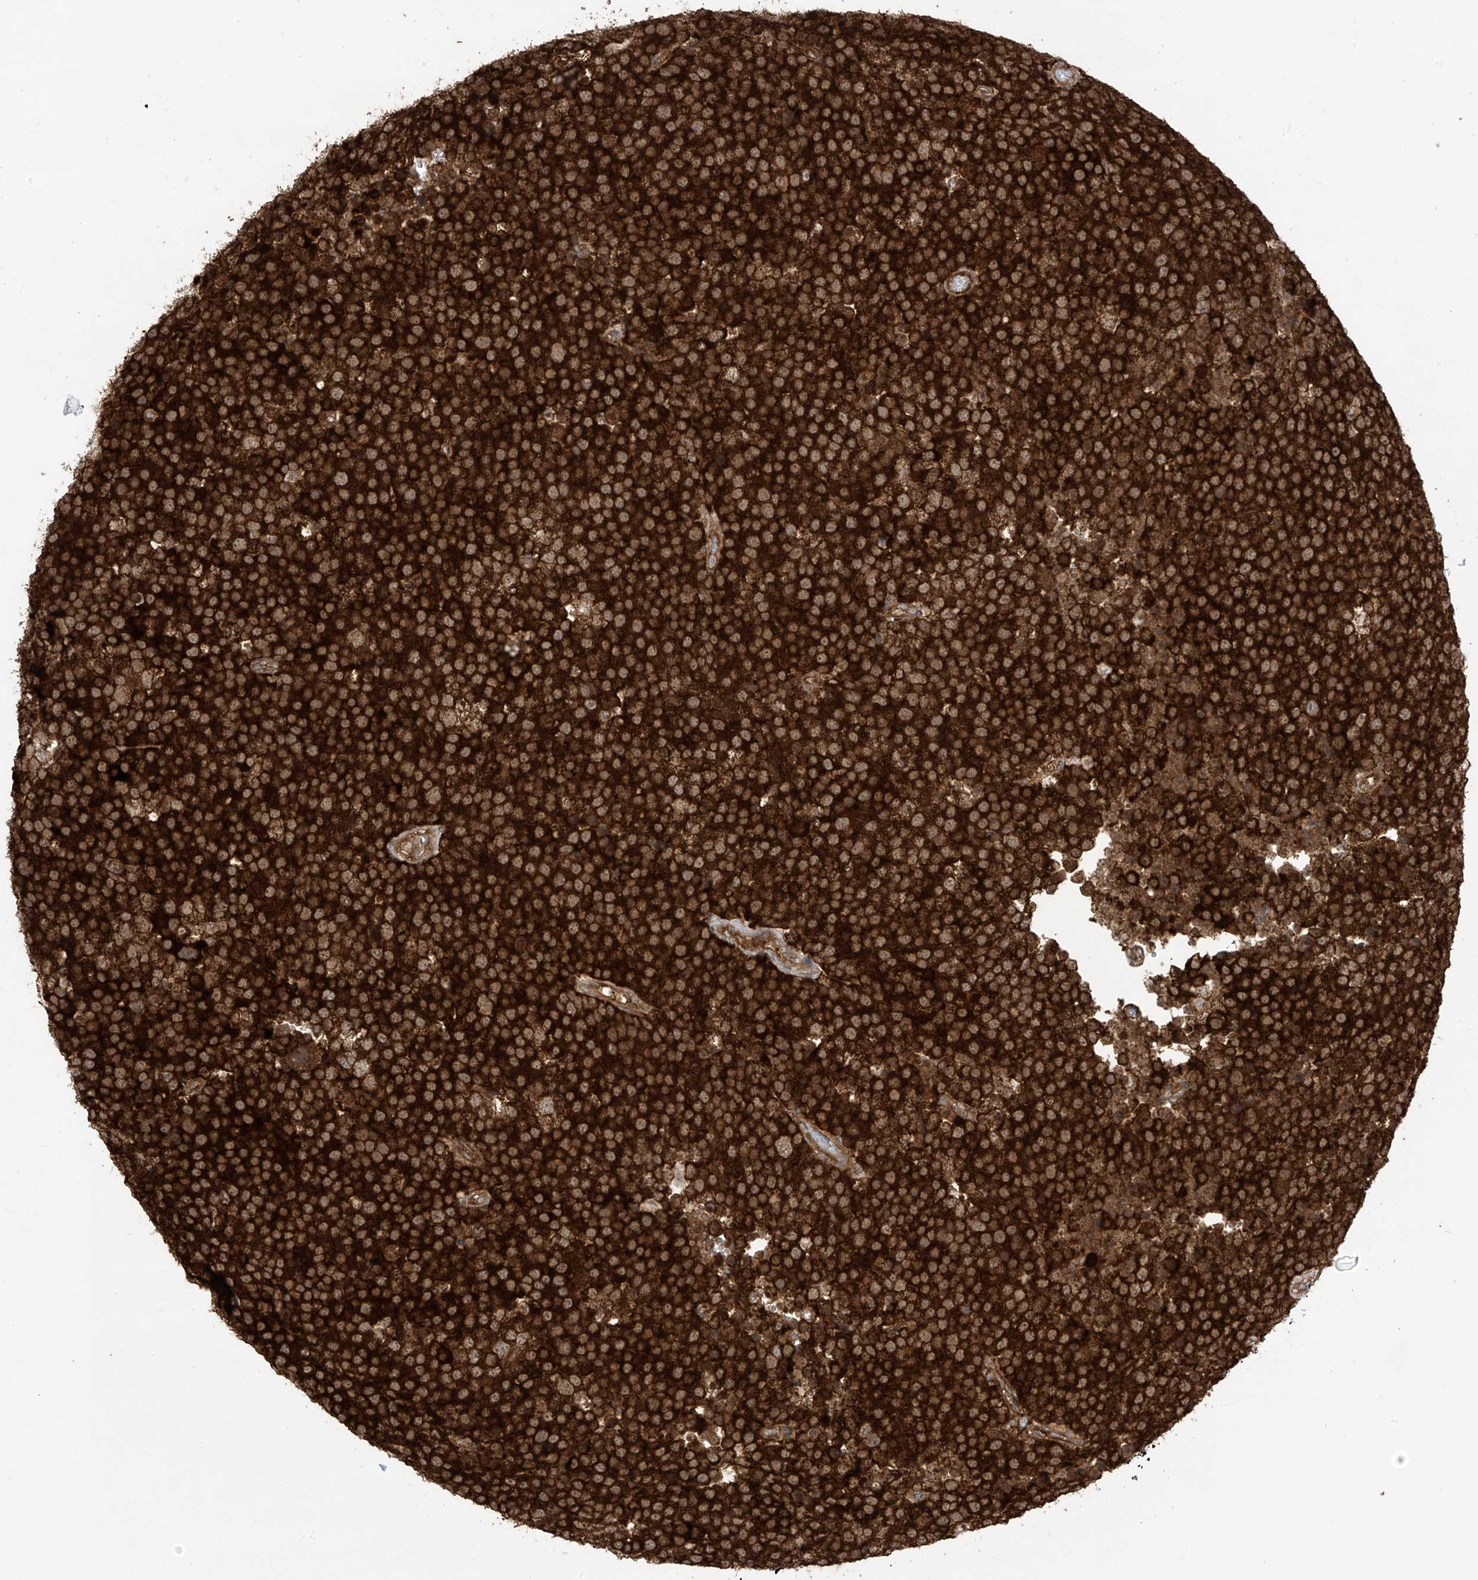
{"staining": {"intensity": "strong", "quantity": ">75%", "location": "cytoplasmic/membranous"}, "tissue": "testis cancer", "cell_type": "Tumor cells", "image_type": "cancer", "snomed": [{"axis": "morphology", "description": "Seminoma, NOS"}, {"axis": "topography", "description": "Testis"}], "caption": "Human testis seminoma stained with a protein marker displays strong staining in tumor cells.", "gene": "REPS1", "patient": {"sex": "male", "age": 71}}